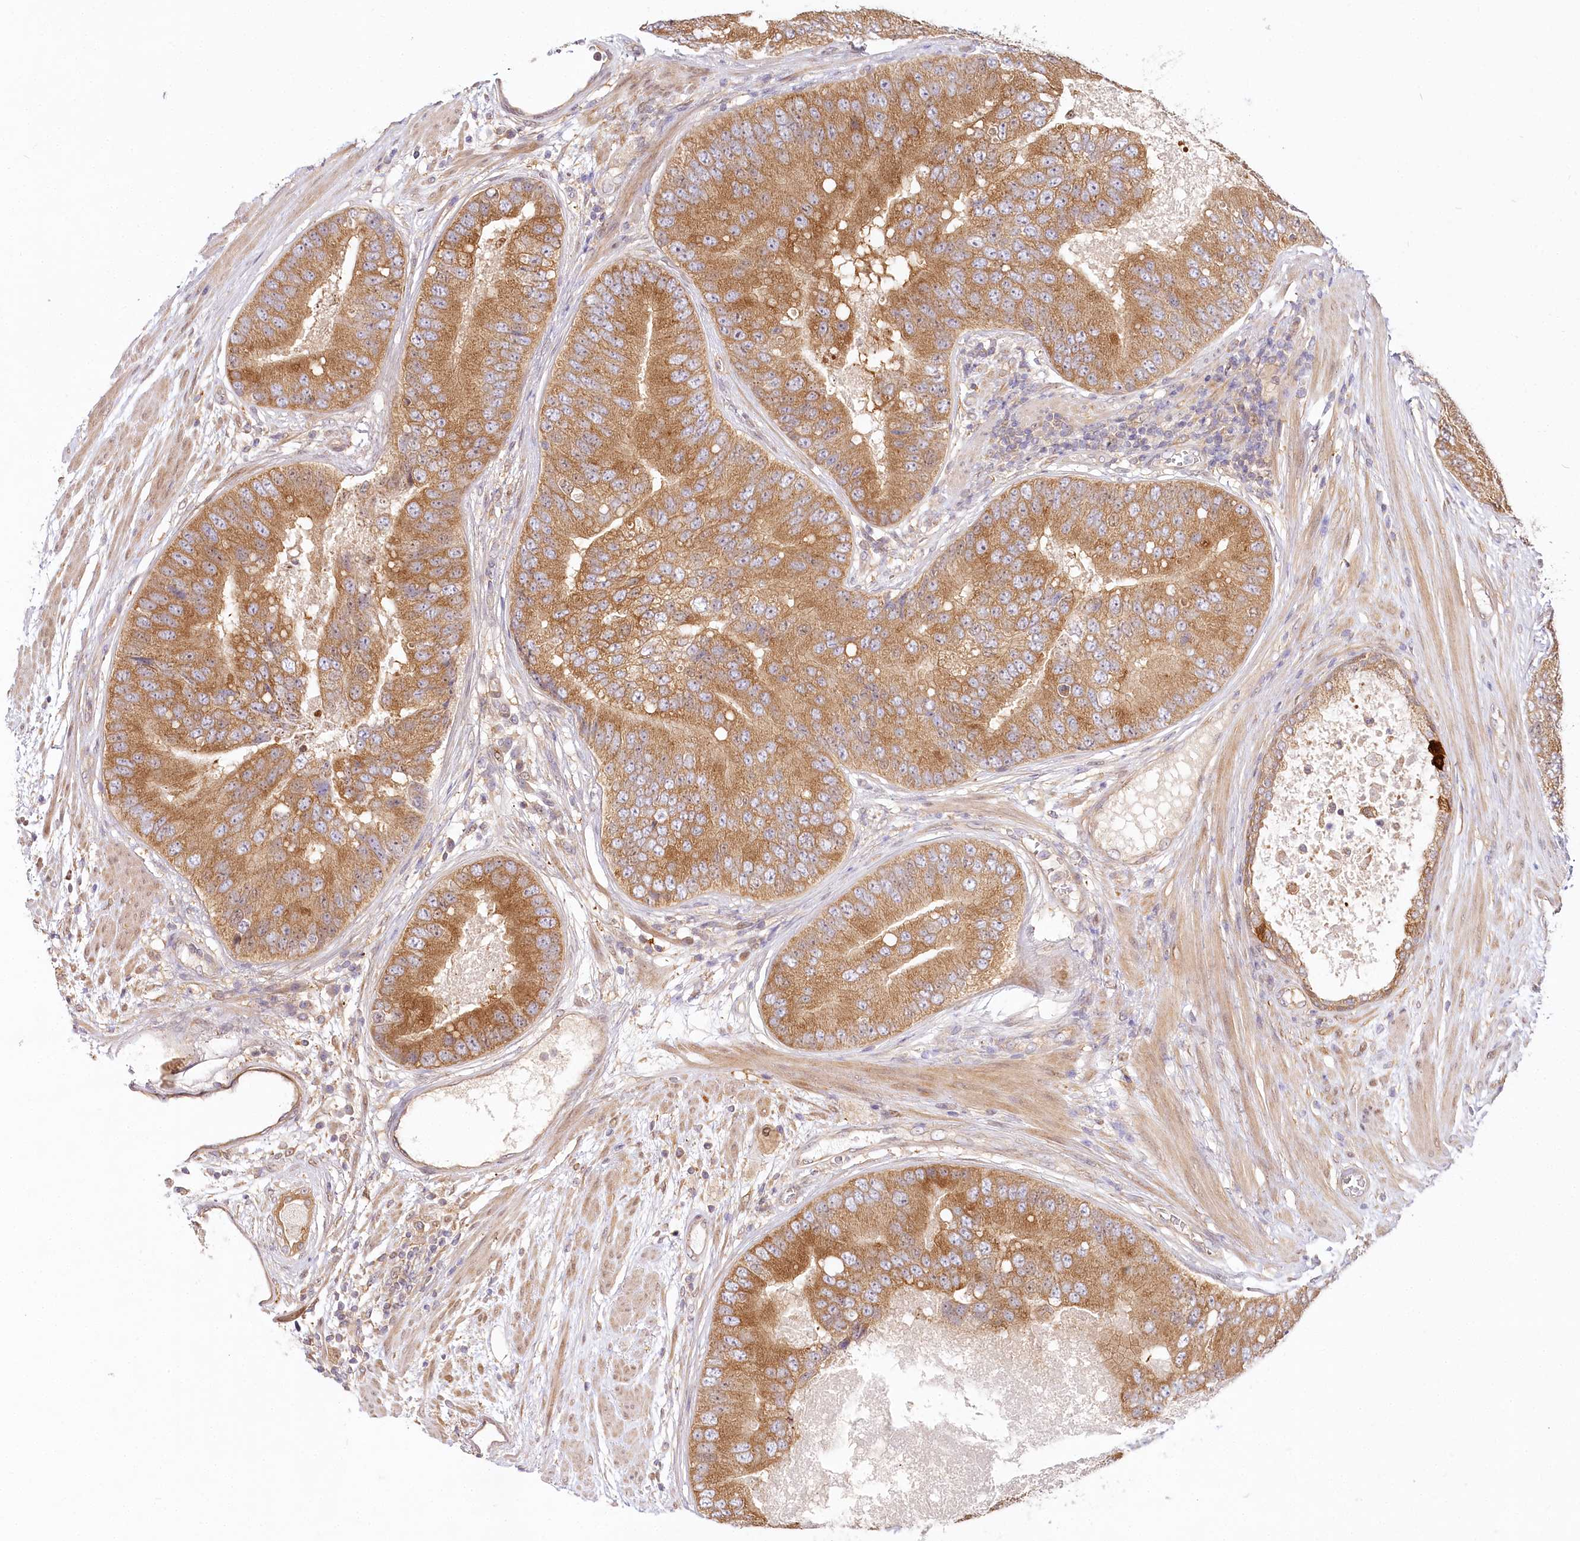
{"staining": {"intensity": "moderate", "quantity": ">75%", "location": "cytoplasmic/membranous"}, "tissue": "prostate cancer", "cell_type": "Tumor cells", "image_type": "cancer", "snomed": [{"axis": "morphology", "description": "Adenocarcinoma, High grade"}, {"axis": "topography", "description": "Prostate"}], "caption": "Protein staining displays moderate cytoplasmic/membranous expression in about >75% of tumor cells in prostate high-grade adenocarcinoma. (brown staining indicates protein expression, while blue staining denotes nuclei).", "gene": "INPP4B", "patient": {"sex": "male", "age": 70}}